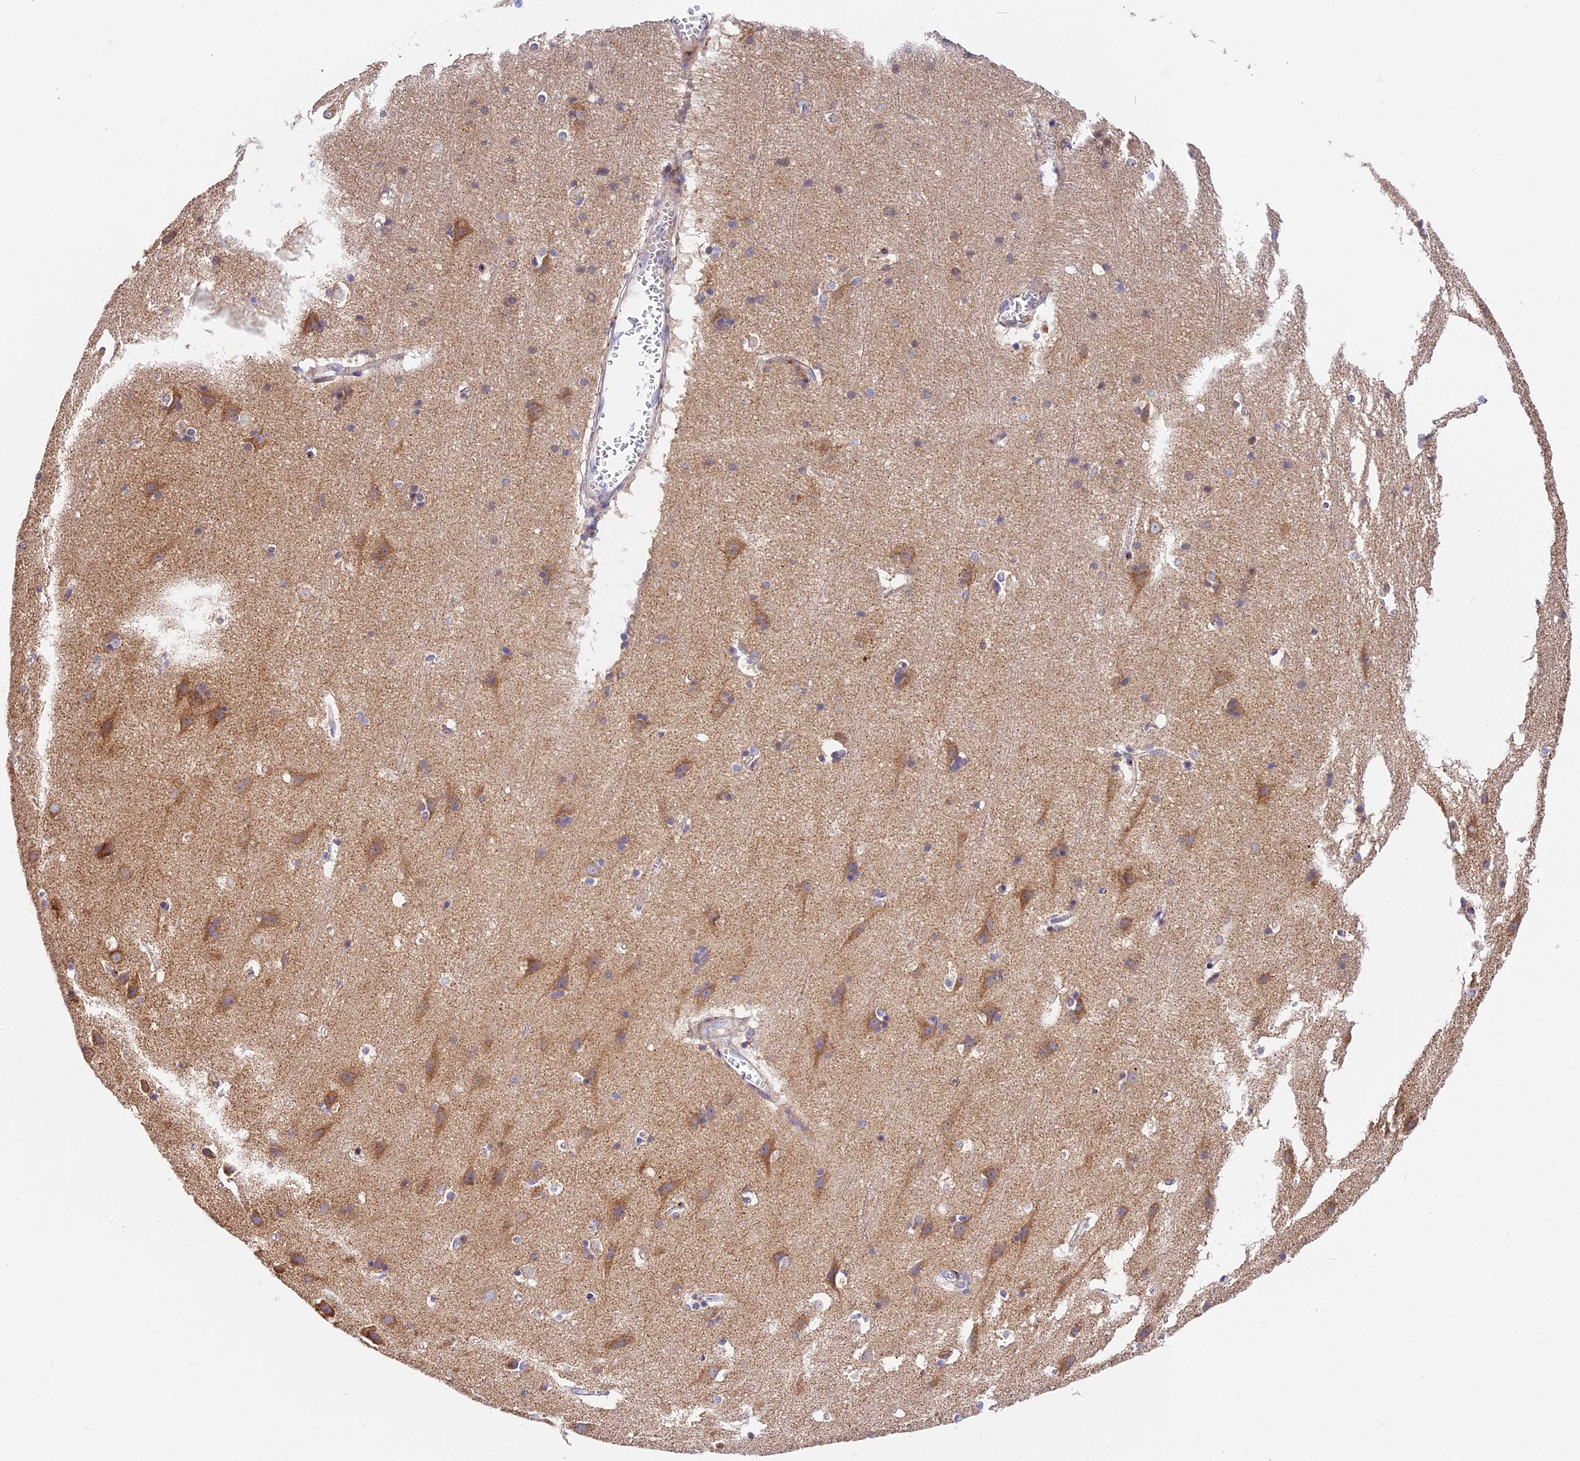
{"staining": {"intensity": "moderate", "quantity": ">75%", "location": "cytoplasmic/membranous"}, "tissue": "cerebral cortex", "cell_type": "Endothelial cells", "image_type": "normal", "snomed": [{"axis": "morphology", "description": "Normal tissue, NOS"}, {"axis": "topography", "description": "Cerebral cortex"}], "caption": "A brown stain labels moderate cytoplasmic/membranous positivity of a protein in endothelial cells of normal cerebral cortex.", "gene": "MRAS", "patient": {"sex": "male", "age": 54}}